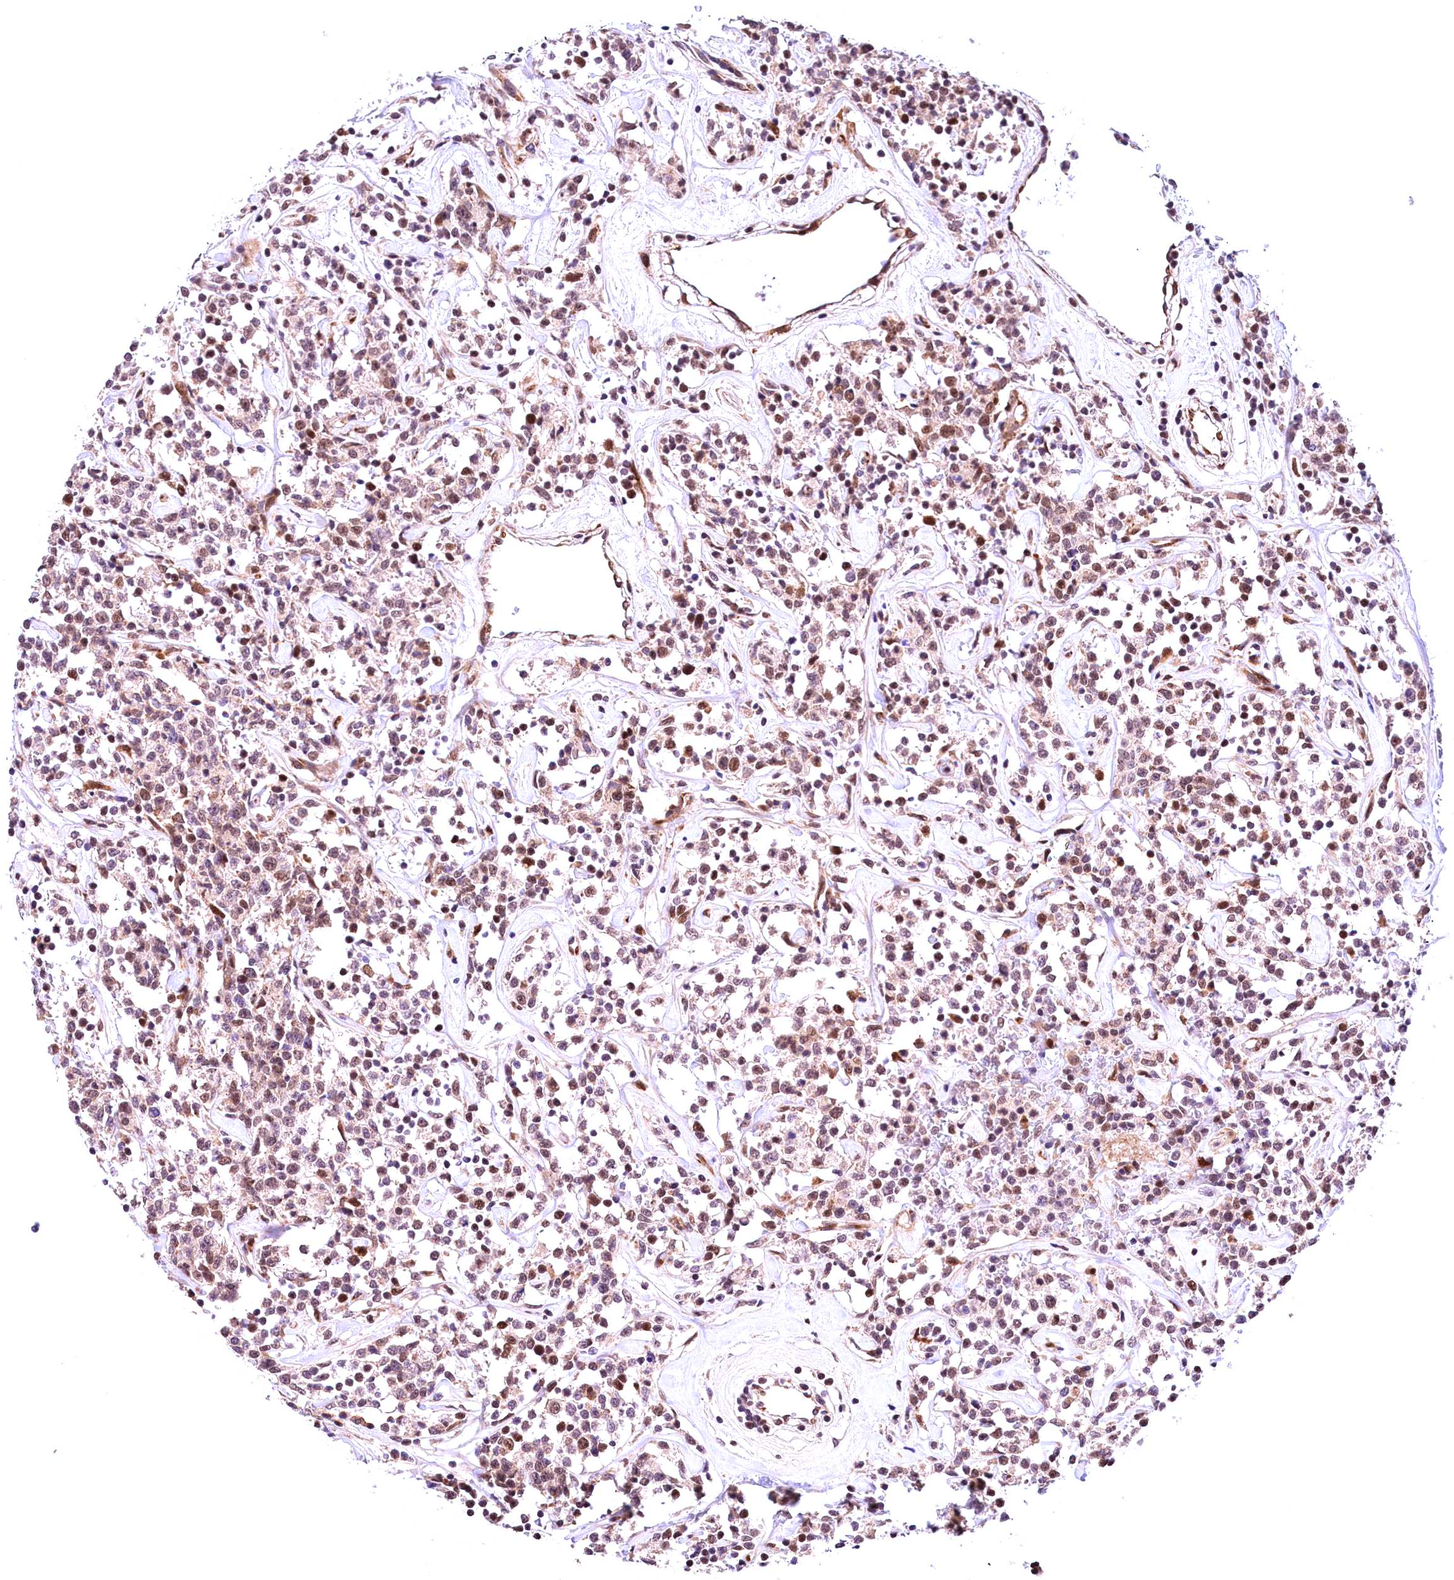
{"staining": {"intensity": "moderate", "quantity": "25%-75%", "location": "nuclear"}, "tissue": "lymphoma", "cell_type": "Tumor cells", "image_type": "cancer", "snomed": [{"axis": "morphology", "description": "Malignant lymphoma, non-Hodgkin's type, Low grade"}, {"axis": "topography", "description": "Small intestine"}], "caption": "A brown stain highlights moderate nuclear positivity of a protein in malignant lymphoma, non-Hodgkin's type (low-grade) tumor cells.", "gene": "FBXO45", "patient": {"sex": "female", "age": 59}}